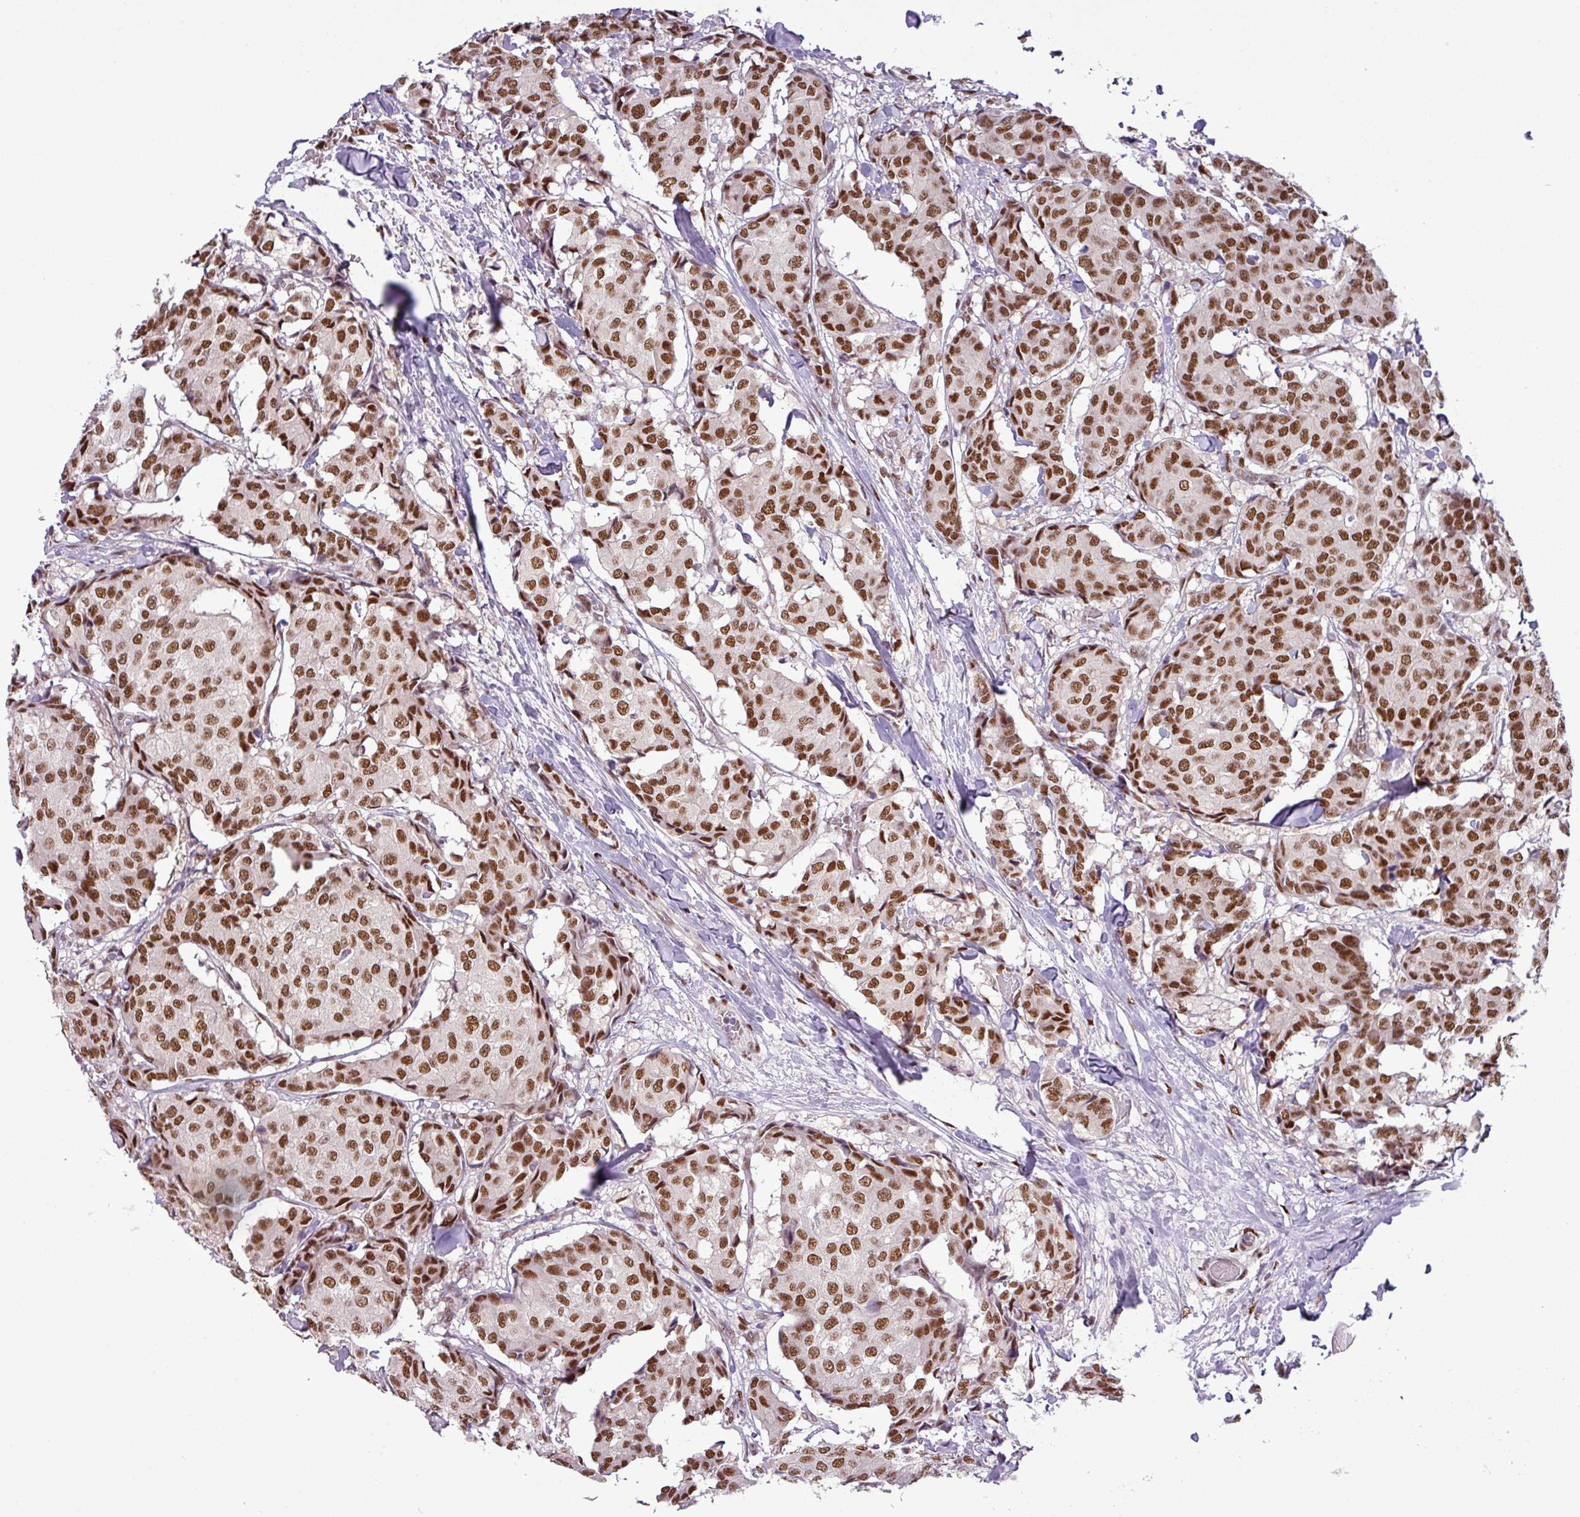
{"staining": {"intensity": "strong", "quantity": ">75%", "location": "nuclear"}, "tissue": "breast cancer", "cell_type": "Tumor cells", "image_type": "cancer", "snomed": [{"axis": "morphology", "description": "Duct carcinoma"}, {"axis": "topography", "description": "Breast"}], "caption": "Immunohistochemistry (IHC) photomicrograph of neoplastic tissue: human breast invasive ductal carcinoma stained using immunohistochemistry (IHC) reveals high levels of strong protein expression localized specifically in the nuclear of tumor cells, appearing as a nuclear brown color.", "gene": "IRF2BPL", "patient": {"sex": "female", "age": 75}}